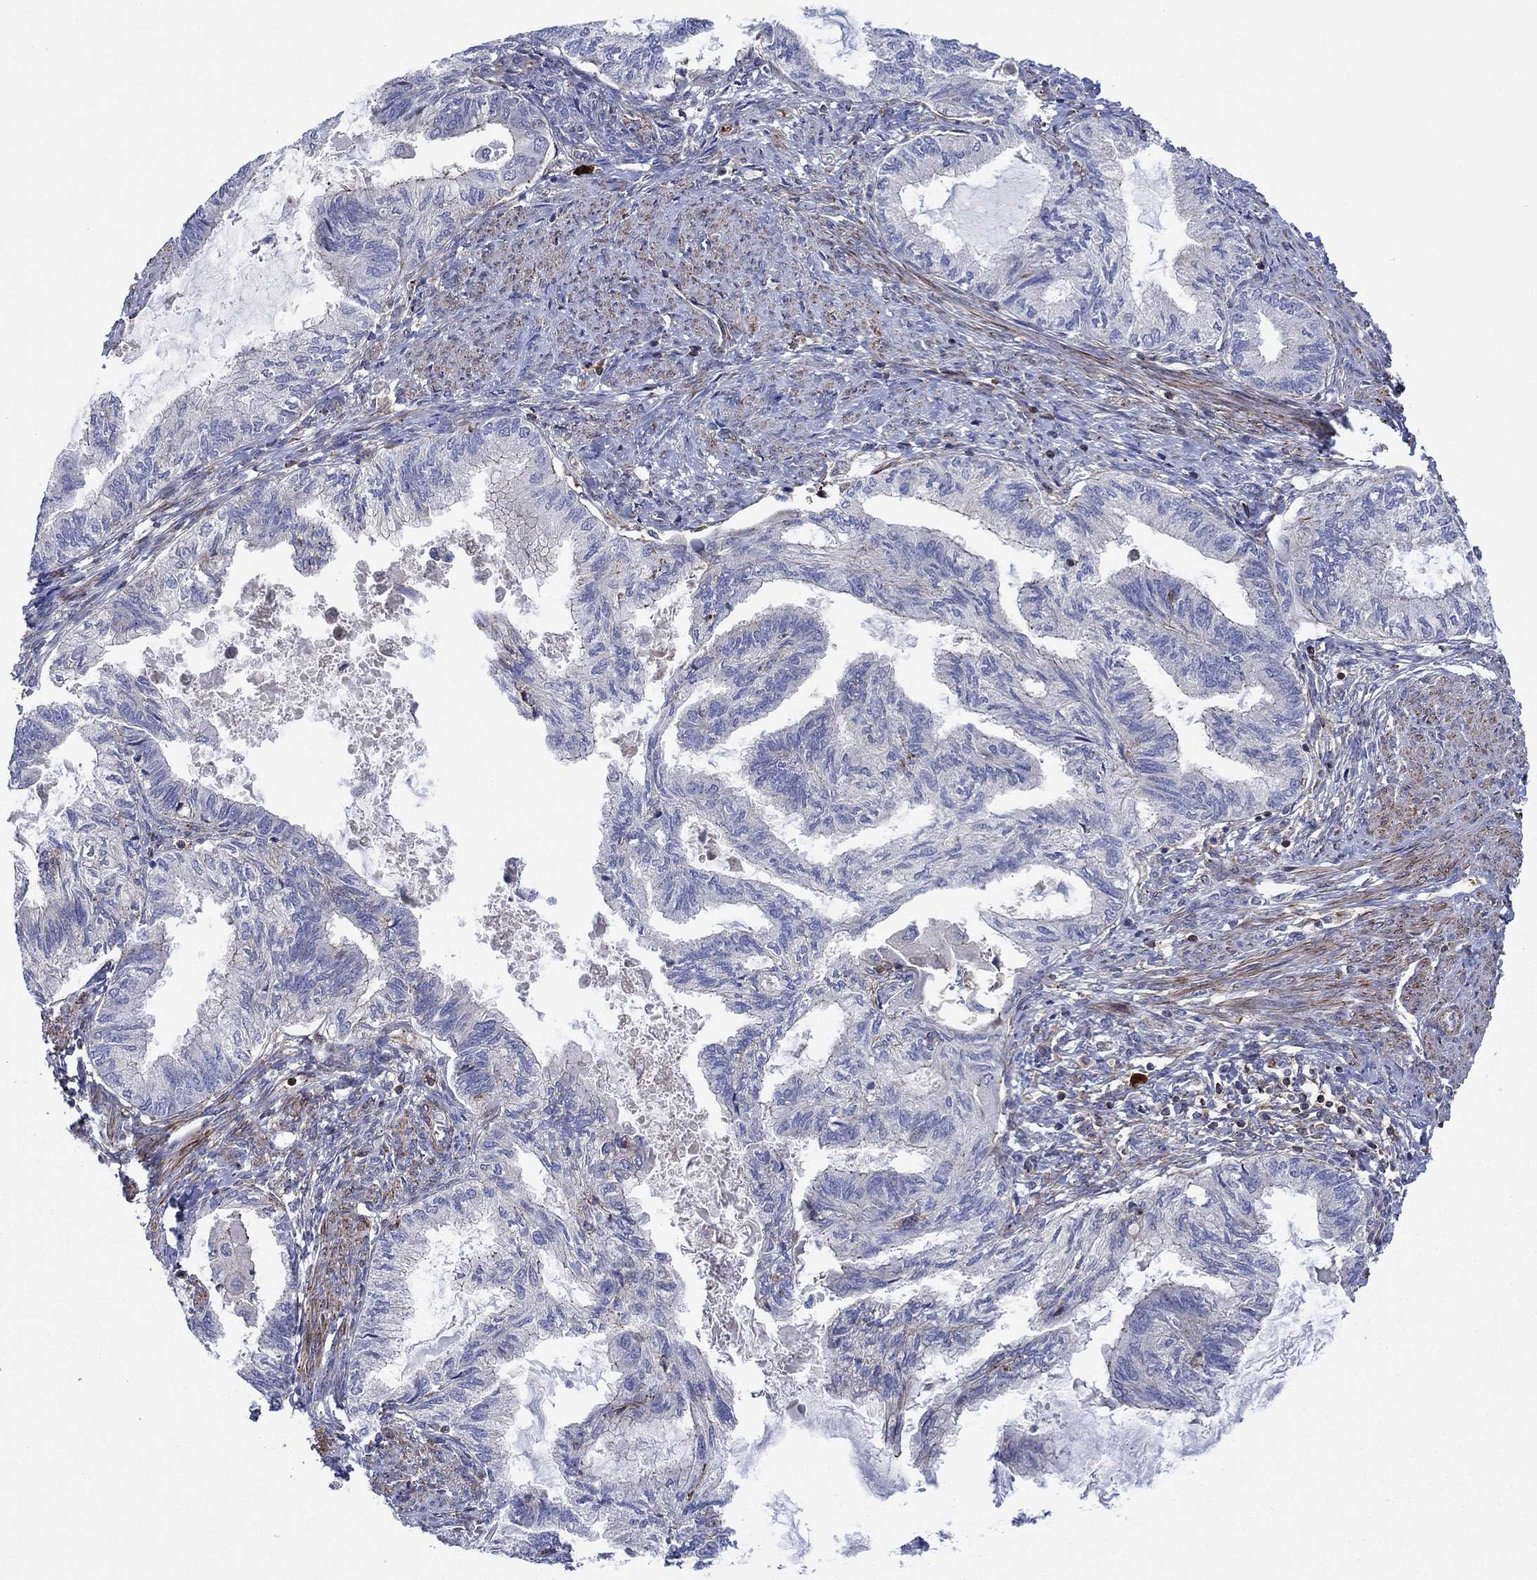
{"staining": {"intensity": "moderate", "quantity": "<25%", "location": "cytoplasmic/membranous"}, "tissue": "endometrial cancer", "cell_type": "Tumor cells", "image_type": "cancer", "snomed": [{"axis": "morphology", "description": "Adenocarcinoma, NOS"}, {"axis": "topography", "description": "Endometrium"}], "caption": "A high-resolution micrograph shows IHC staining of endometrial cancer (adenocarcinoma), which displays moderate cytoplasmic/membranous staining in about <25% of tumor cells. The protein of interest is stained brown, and the nuclei are stained in blue (DAB IHC with brightfield microscopy, high magnification).", "gene": "PAG1", "patient": {"sex": "female", "age": 86}}